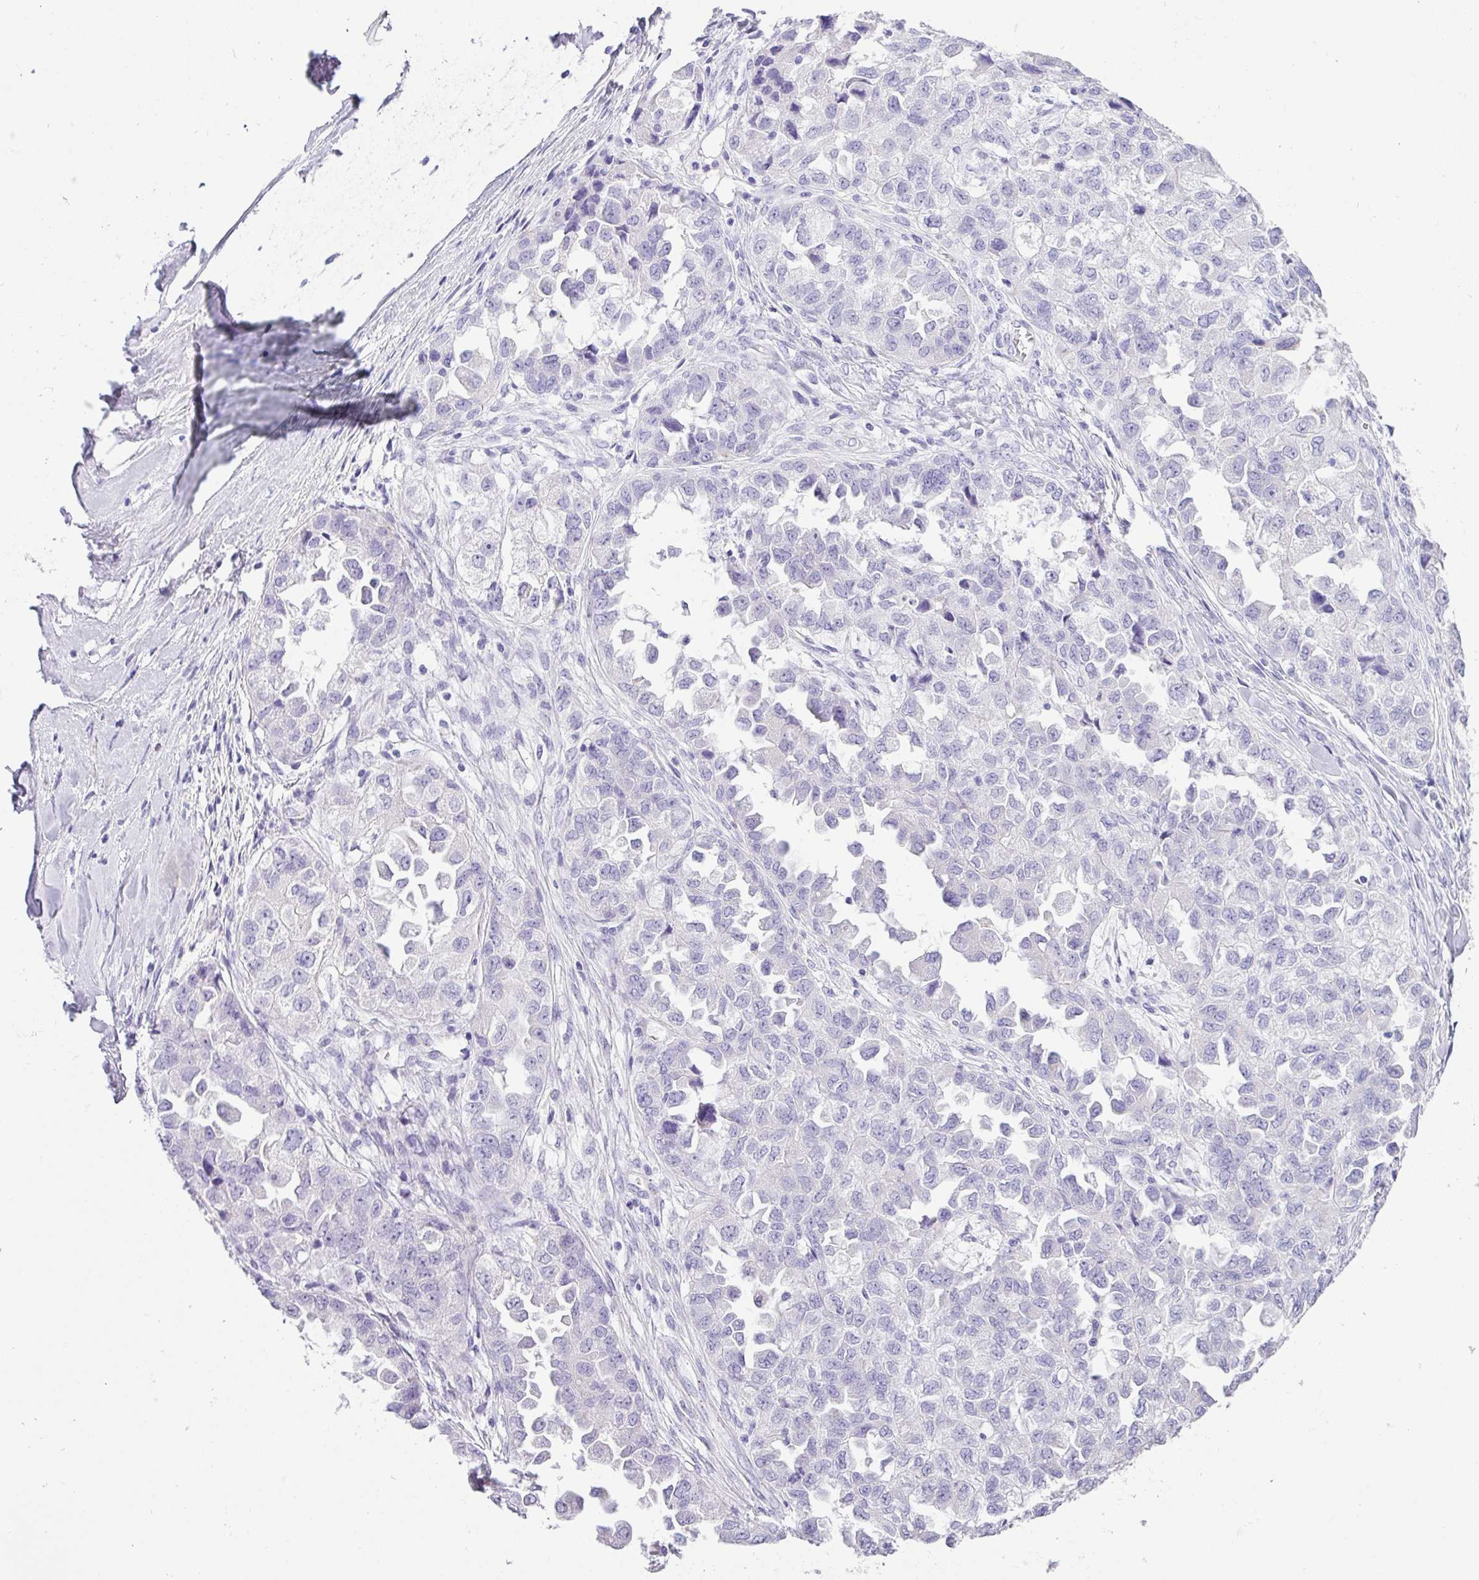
{"staining": {"intensity": "negative", "quantity": "none", "location": "none"}, "tissue": "ovarian cancer", "cell_type": "Tumor cells", "image_type": "cancer", "snomed": [{"axis": "morphology", "description": "Cystadenocarcinoma, serous, NOS"}, {"axis": "topography", "description": "Ovary"}], "caption": "IHC photomicrograph of neoplastic tissue: serous cystadenocarcinoma (ovarian) stained with DAB exhibits no significant protein expression in tumor cells.", "gene": "ZG16", "patient": {"sex": "female", "age": 84}}